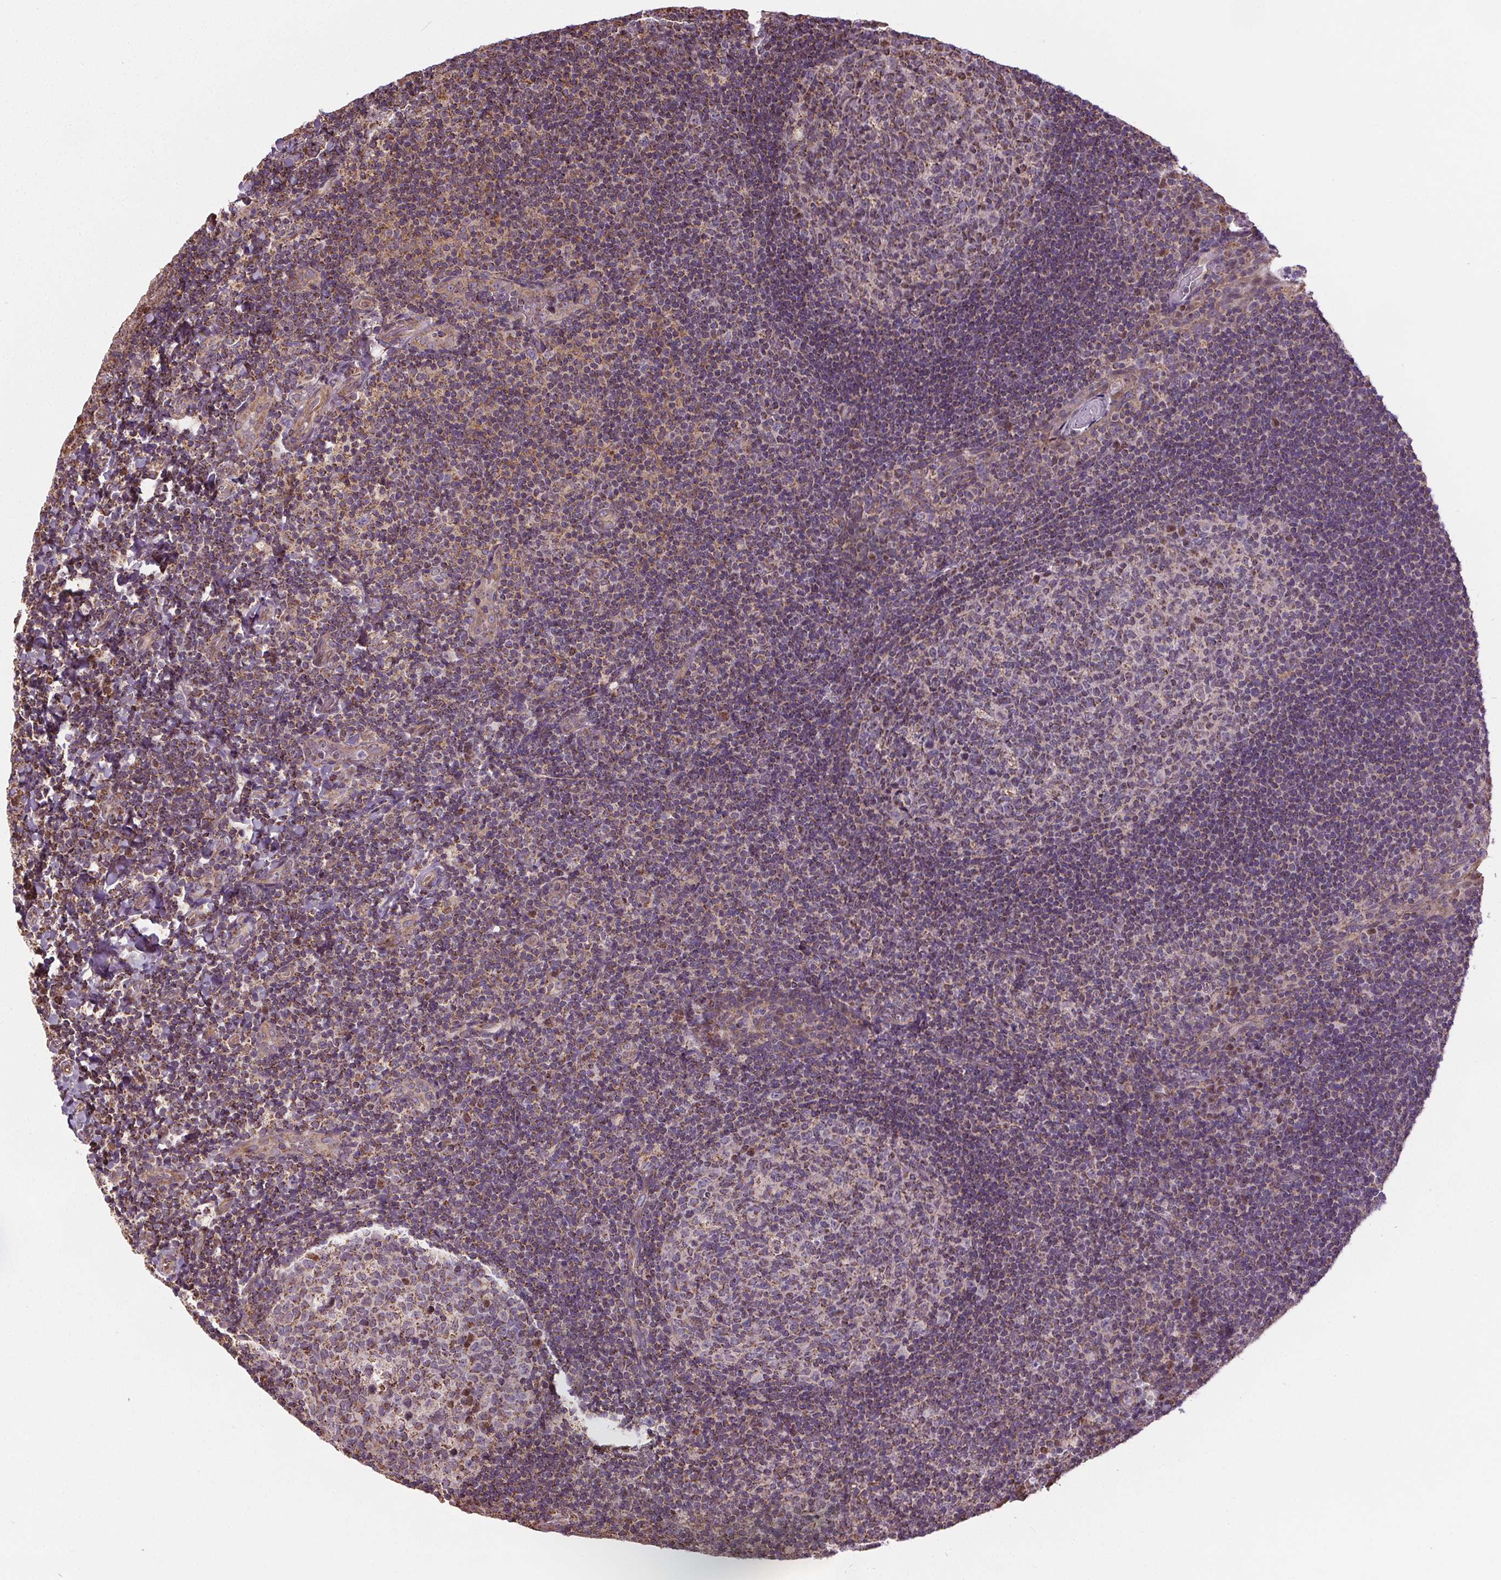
{"staining": {"intensity": "moderate", "quantity": "<25%", "location": "nuclear"}, "tissue": "tonsil", "cell_type": "Germinal center cells", "image_type": "normal", "snomed": [{"axis": "morphology", "description": "Normal tissue, NOS"}, {"axis": "topography", "description": "Tonsil"}], "caption": "IHC of benign tonsil reveals low levels of moderate nuclear staining in about <25% of germinal center cells.", "gene": "ZNF548", "patient": {"sex": "male", "age": 17}}